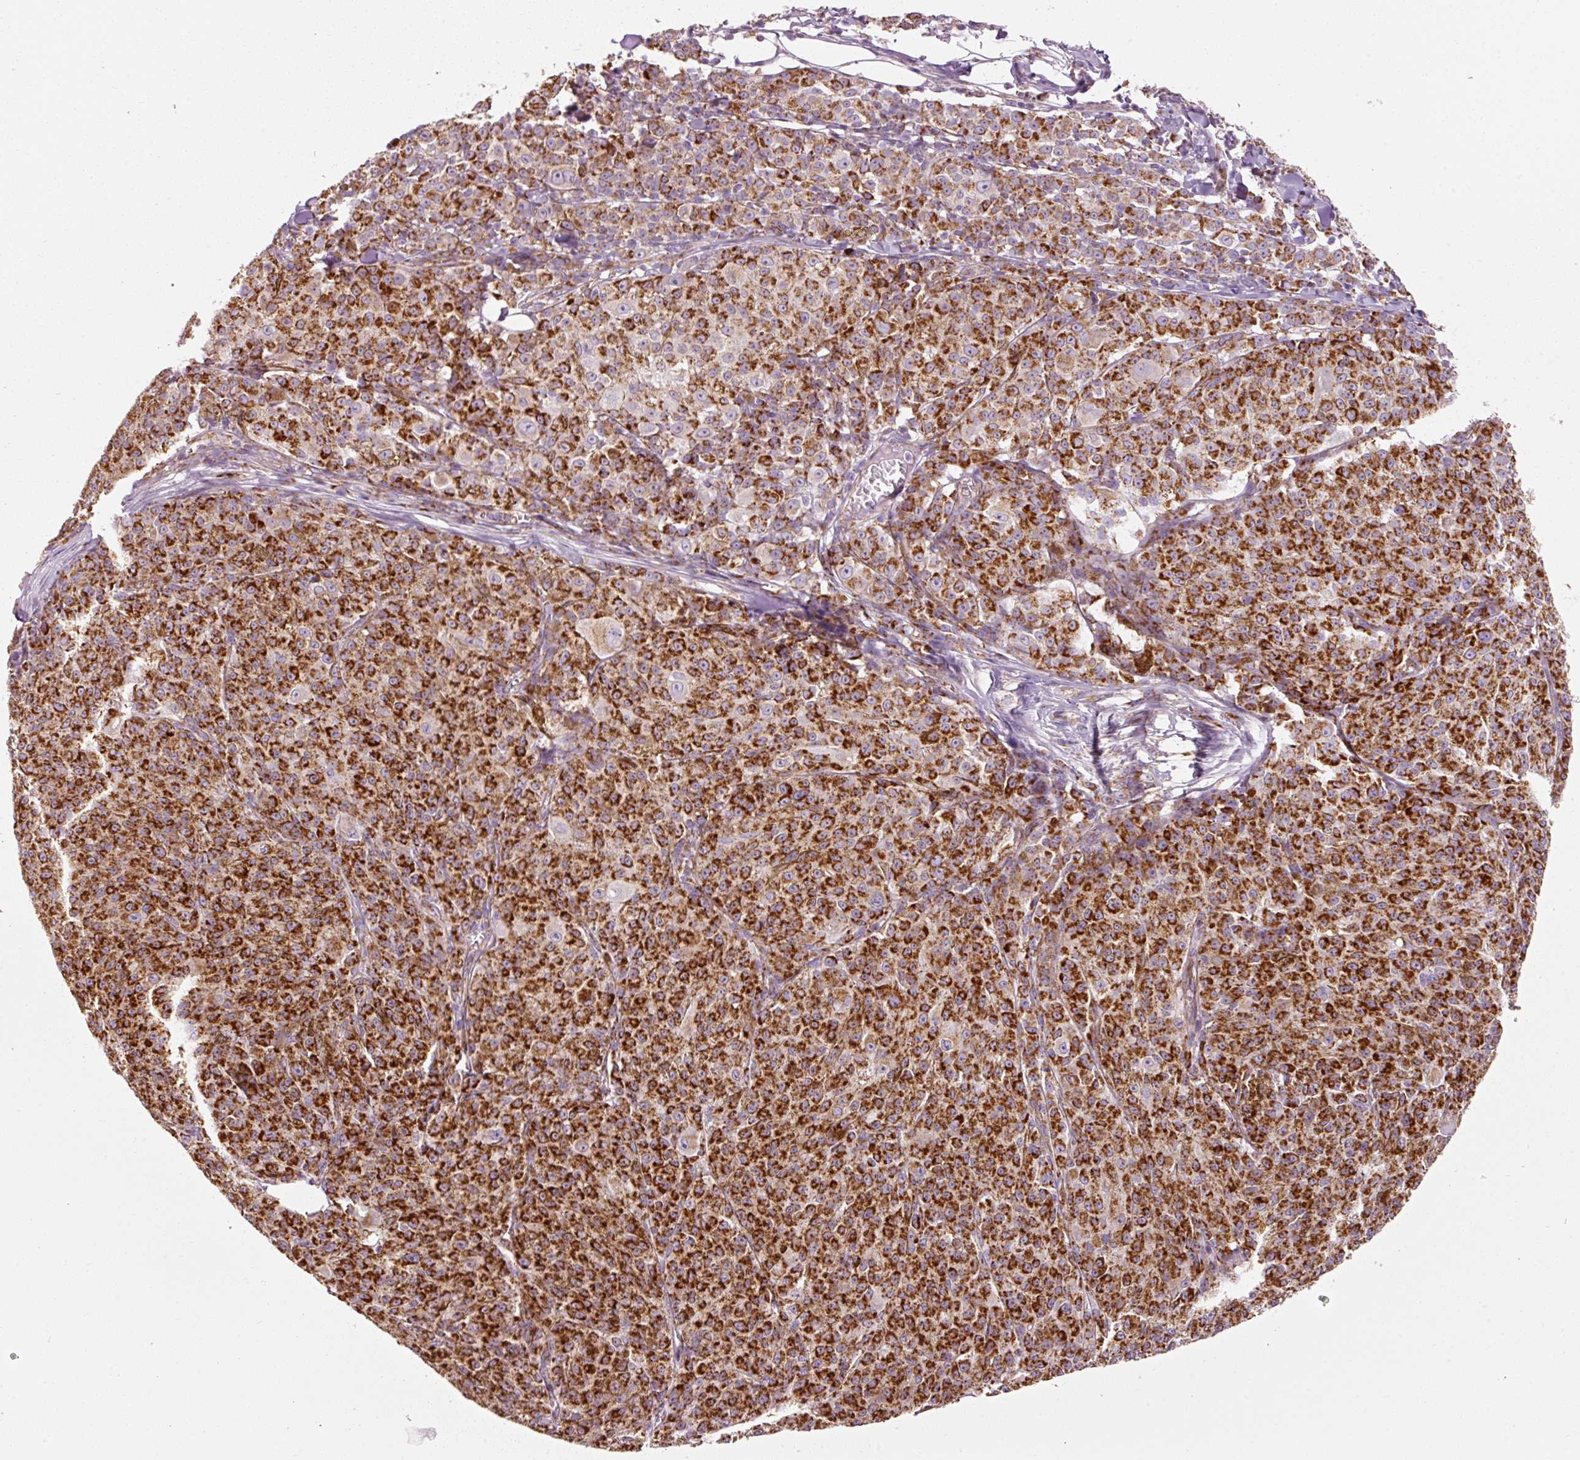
{"staining": {"intensity": "strong", "quantity": ">75%", "location": "cytoplasmic/membranous"}, "tissue": "melanoma", "cell_type": "Tumor cells", "image_type": "cancer", "snomed": [{"axis": "morphology", "description": "Malignant melanoma, NOS"}, {"axis": "topography", "description": "Skin"}], "caption": "Immunohistochemical staining of human melanoma shows high levels of strong cytoplasmic/membranous expression in approximately >75% of tumor cells.", "gene": "NDUFB4", "patient": {"sex": "female", "age": 52}}